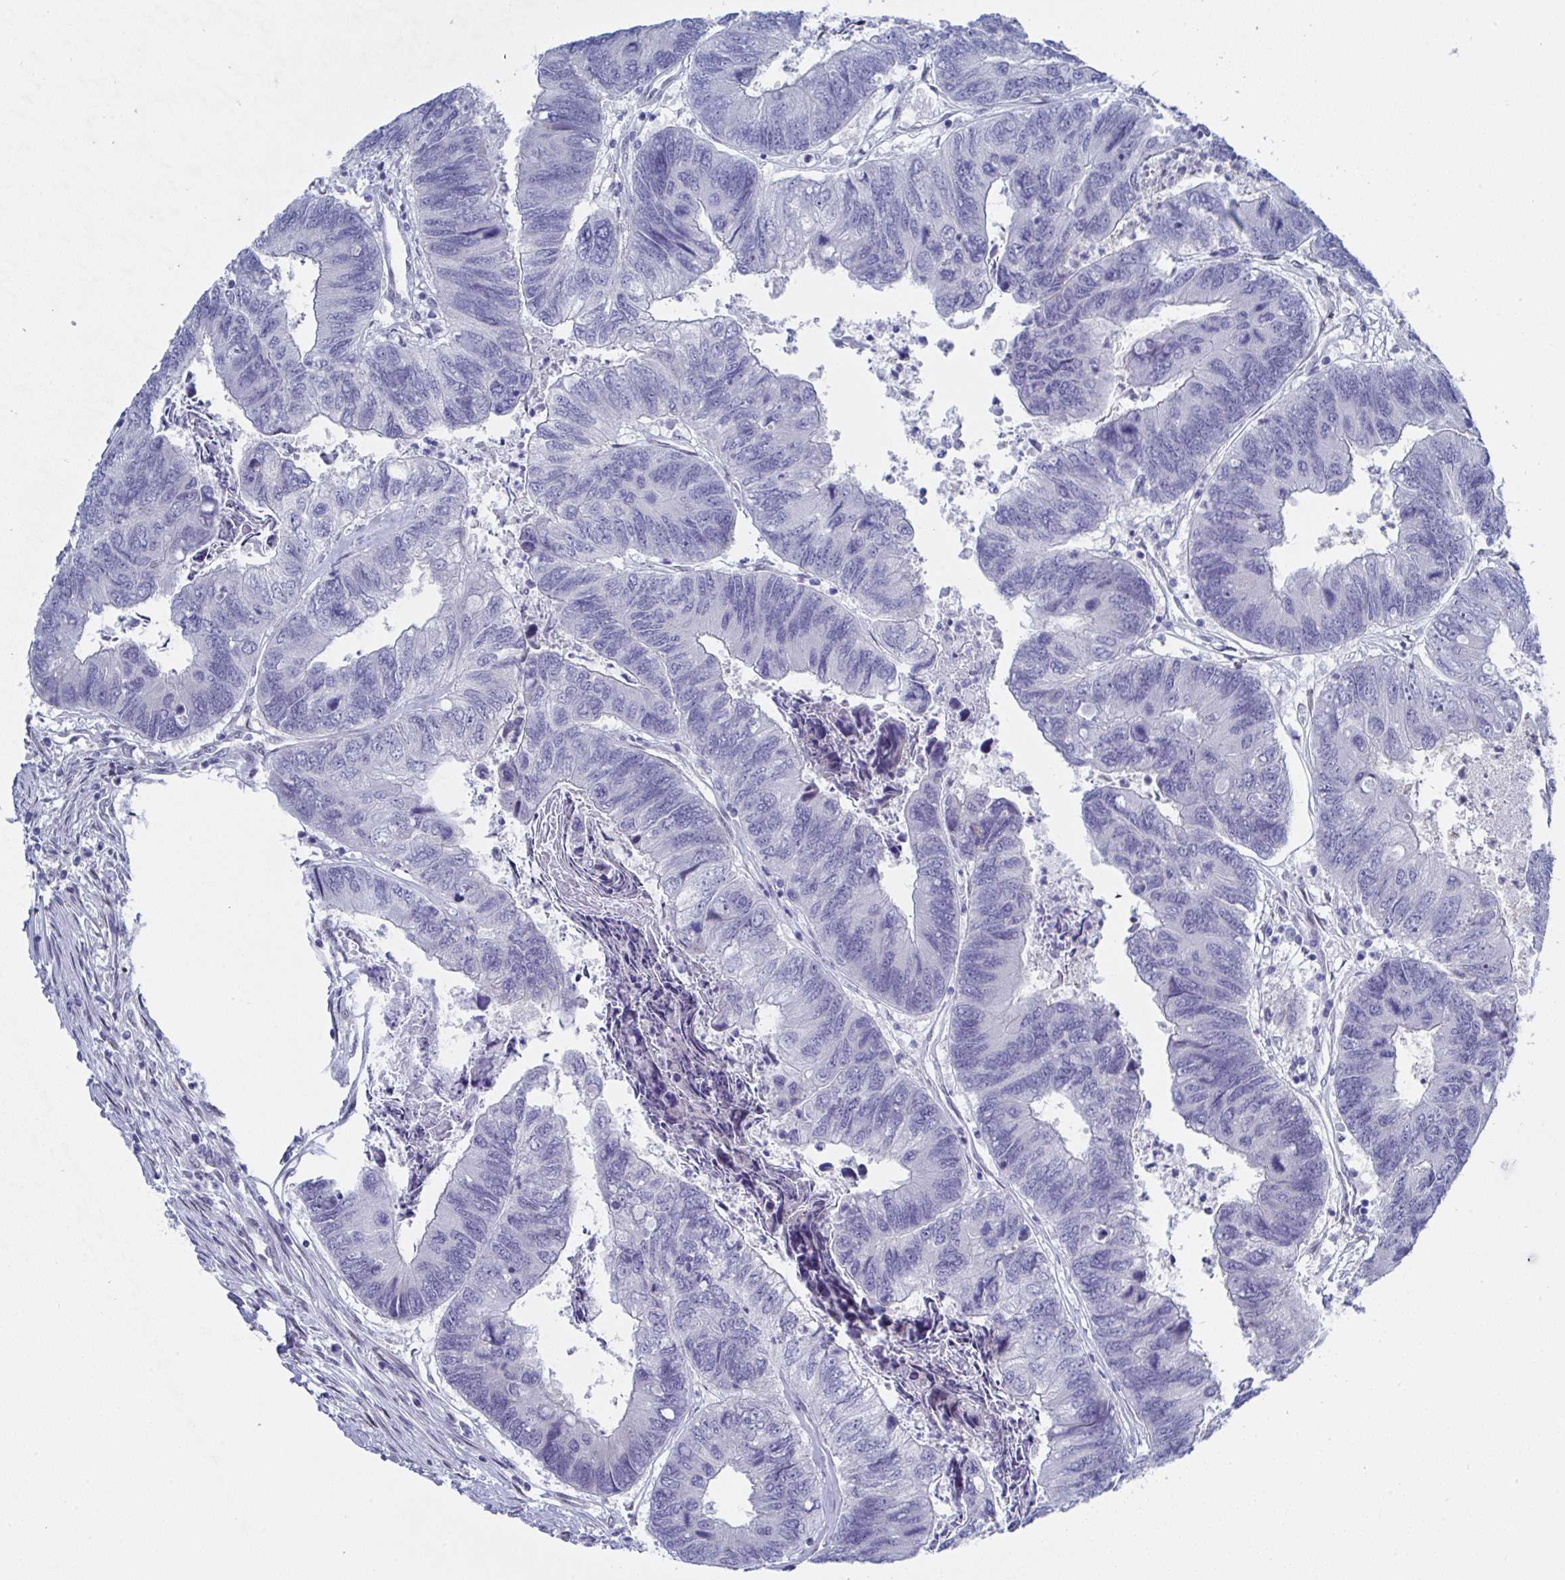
{"staining": {"intensity": "negative", "quantity": "none", "location": "none"}, "tissue": "colorectal cancer", "cell_type": "Tumor cells", "image_type": "cancer", "snomed": [{"axis": "morphology", "description": "Adenocarcinoma, NOS"}, {"axis": "topography", "description": "Colon"}], "caption": "Immunohistochemistry (IHC) histopathology image of neoplastic tissue: colorectal cancer stained with DAB (3,3'-diaminobenzidine) shows no significant protein expression in tumor cells. Nuclei are stained in blue.", "gene": "MFSD4A", "patient": {"sex": "female", "age": 67}}